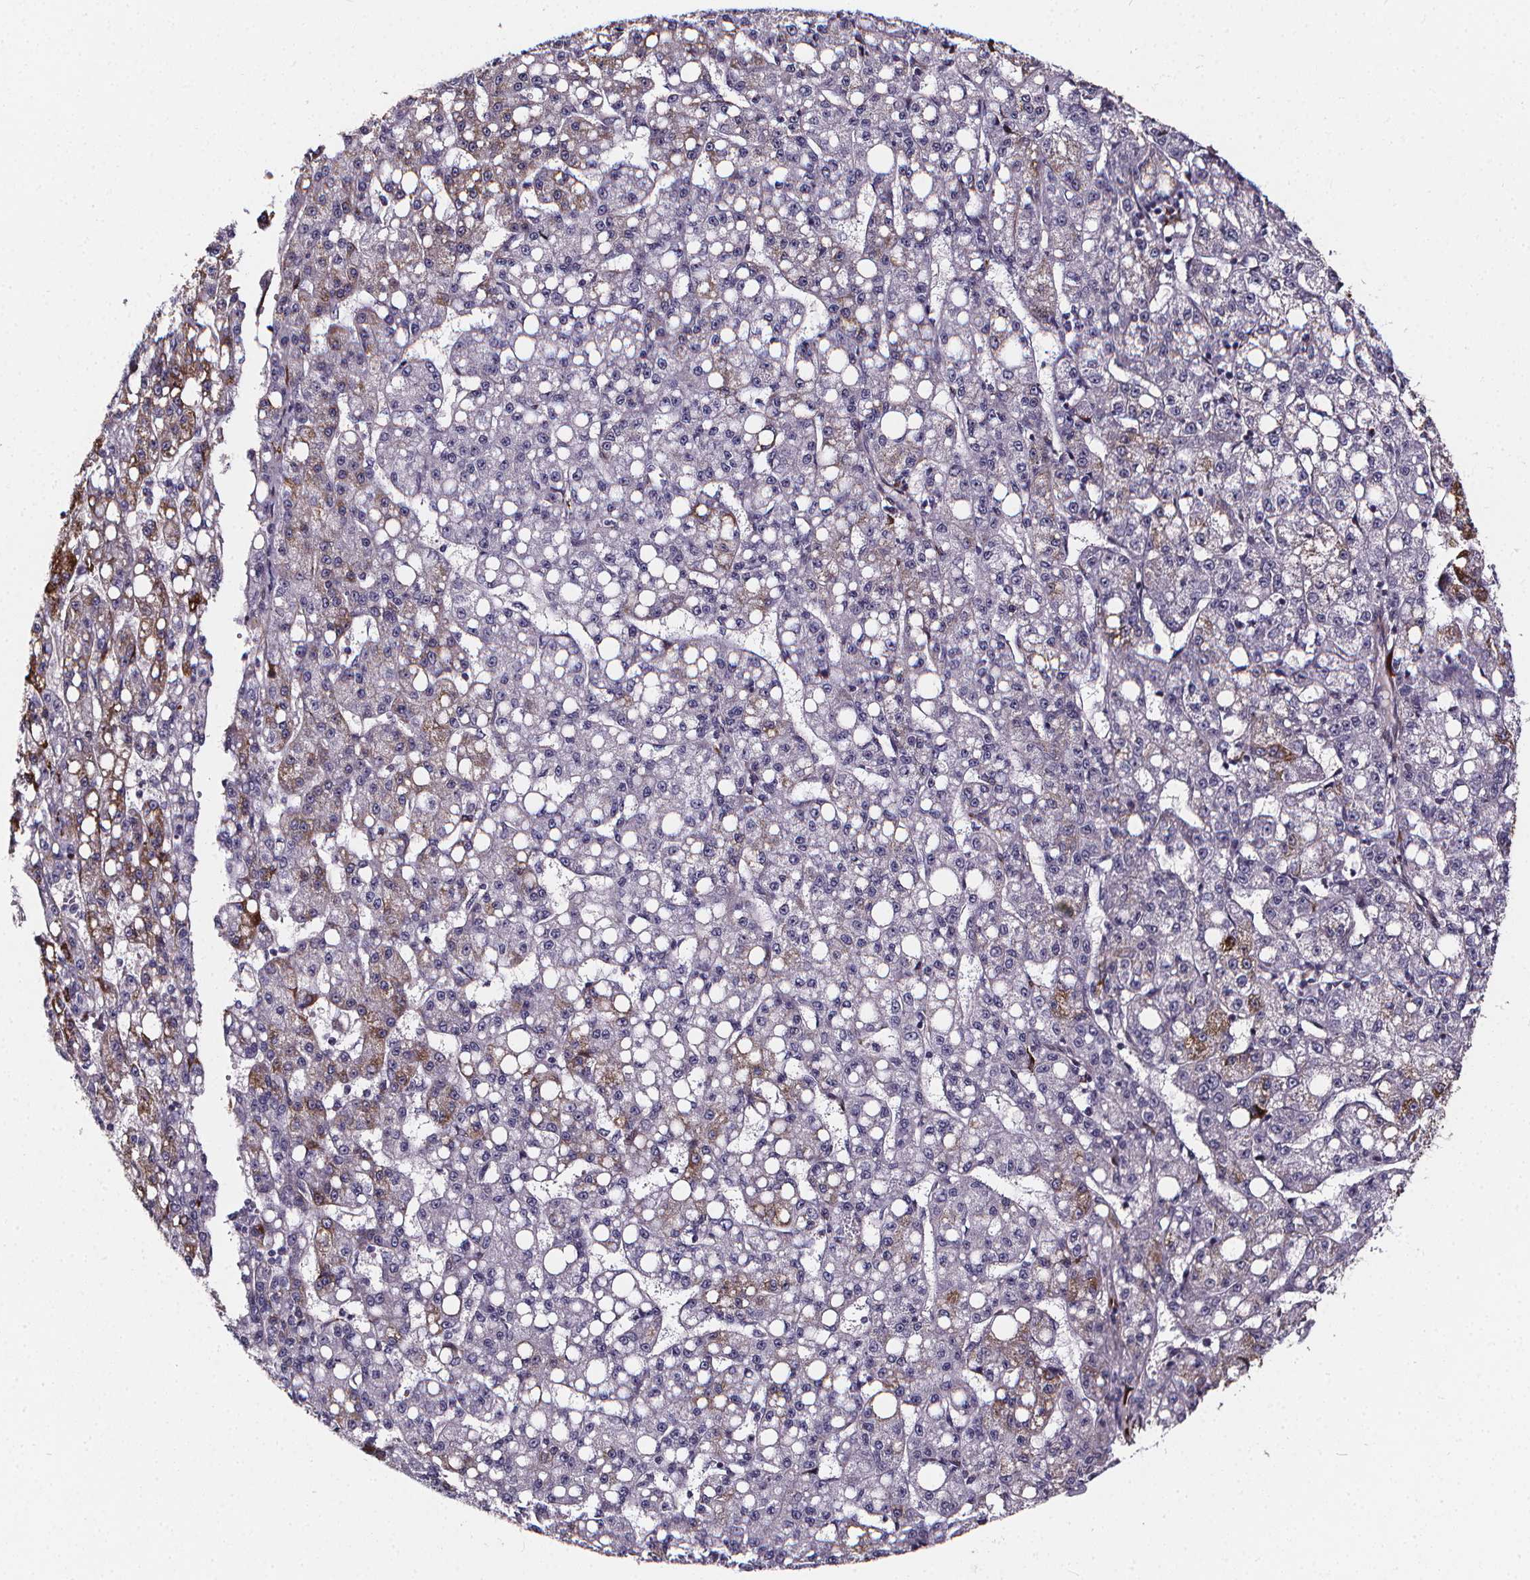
{"staining": {"intensity": "negative", "quantity": "none", "location": "none"}, "tissue": "liver cancer", "cell_type": "Tumor cells", "image_type": "cancer", "snomed": [{"axis": "morphology", "description": "Carcinoma, Hepatocellular, NOS"}, {"axis": "topography", "description": "Liver"}], "caption": "Tumor cells are negative for protein expression in human hepatocellular carcinoma (liver).", "gene": "AEBP1", "patient": {"sex": "female", "age": 65}}